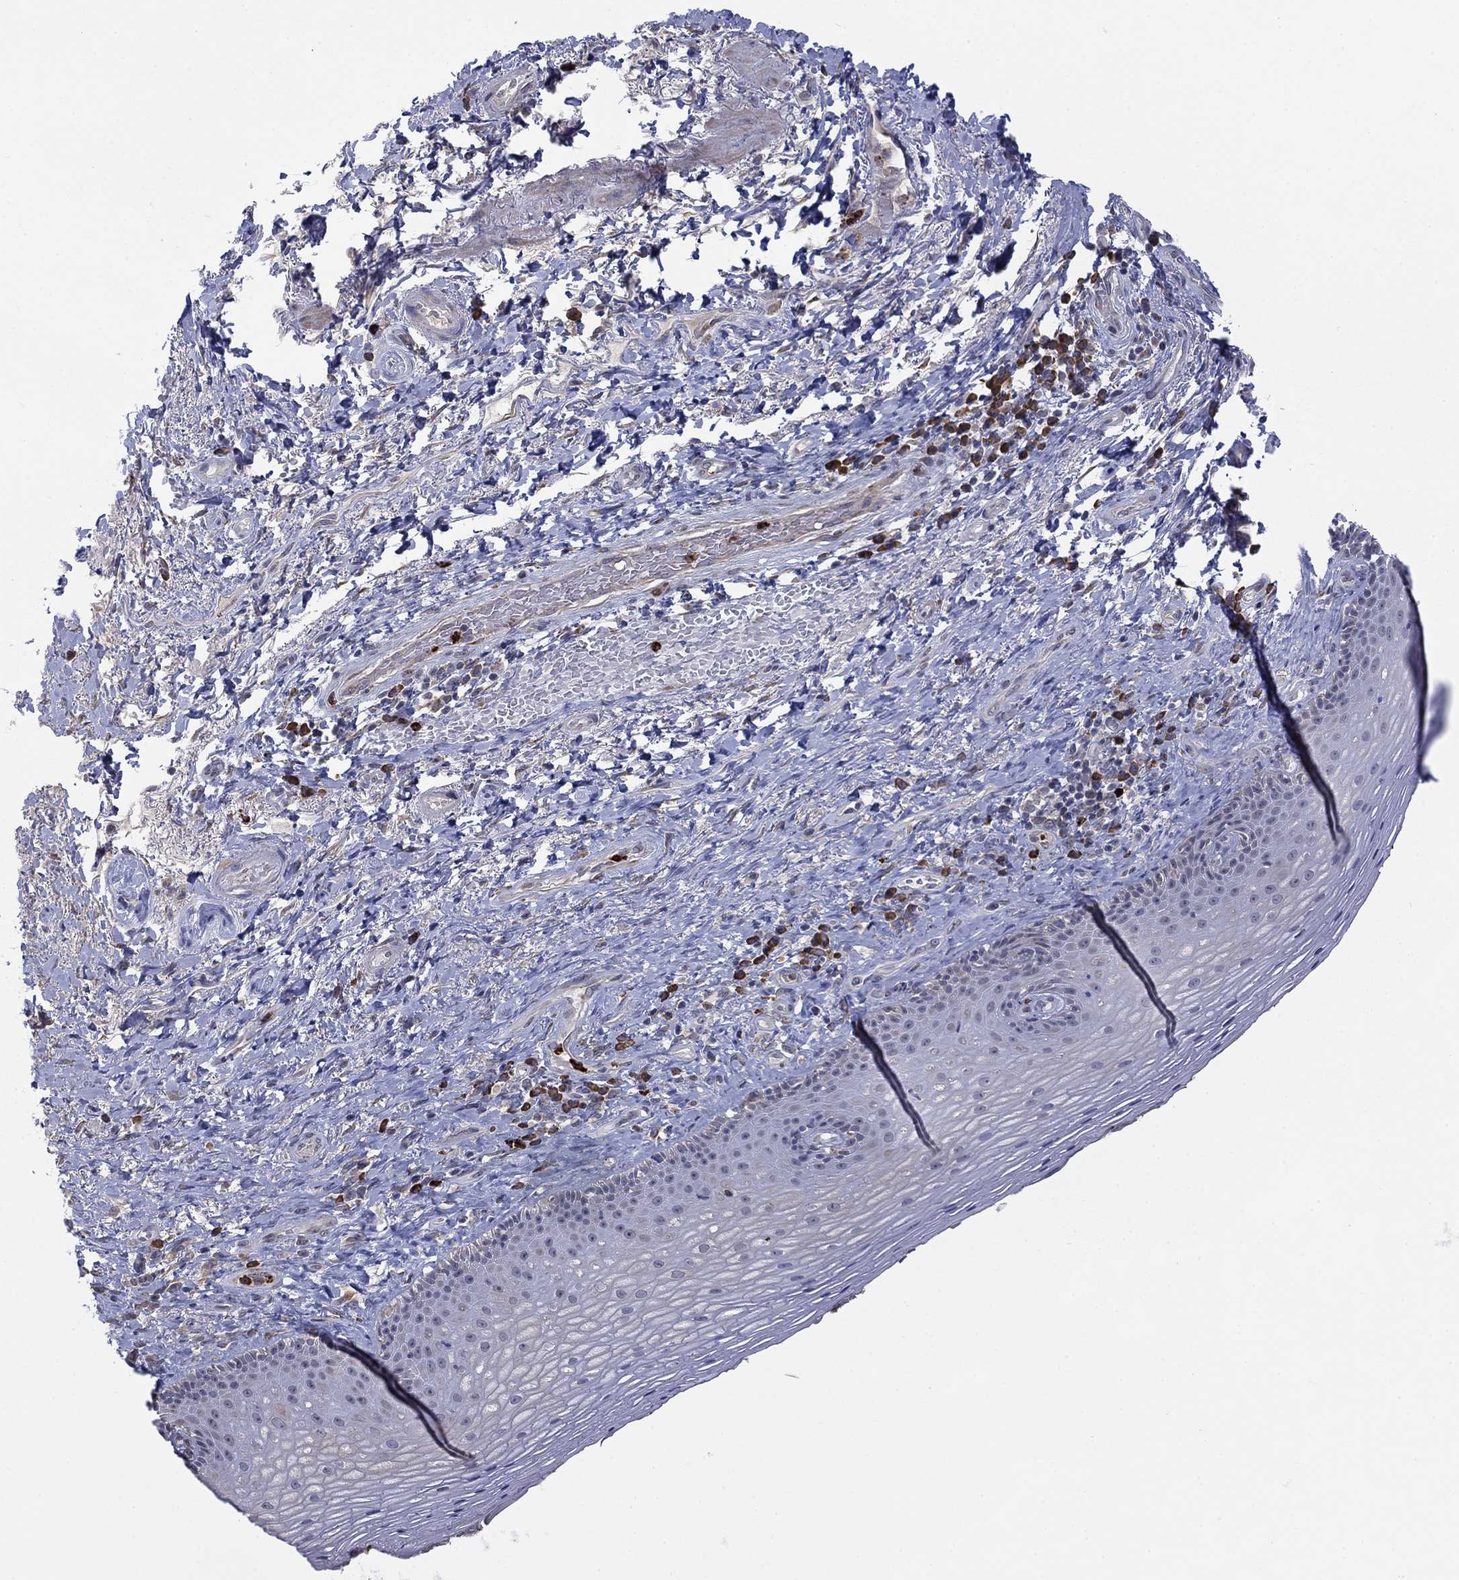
{"staining": {"intensity": "negative", "quantity": "none", "location": "none"}, "tissue": "skin", "cell_type": "Epidermal cells", "image_type": "normal", "snomed": [{"axis": "morphology", "description": "Normal tissue, NOS"}, {"axis": "morphology", "description": "Adenocarcinoma, NOS"}, {"axis": "topography", "description": "Rectum"}, {"axis": "topography", "description": "Anal"}], "caption": "DAB (3,3'-diaminobenzidine) immunohistochemical staining of unremarkable skin shows no significant expression in epidermal cells.", "gene": "MTRFR", "patient": {"sex": "female", "age": 68}}